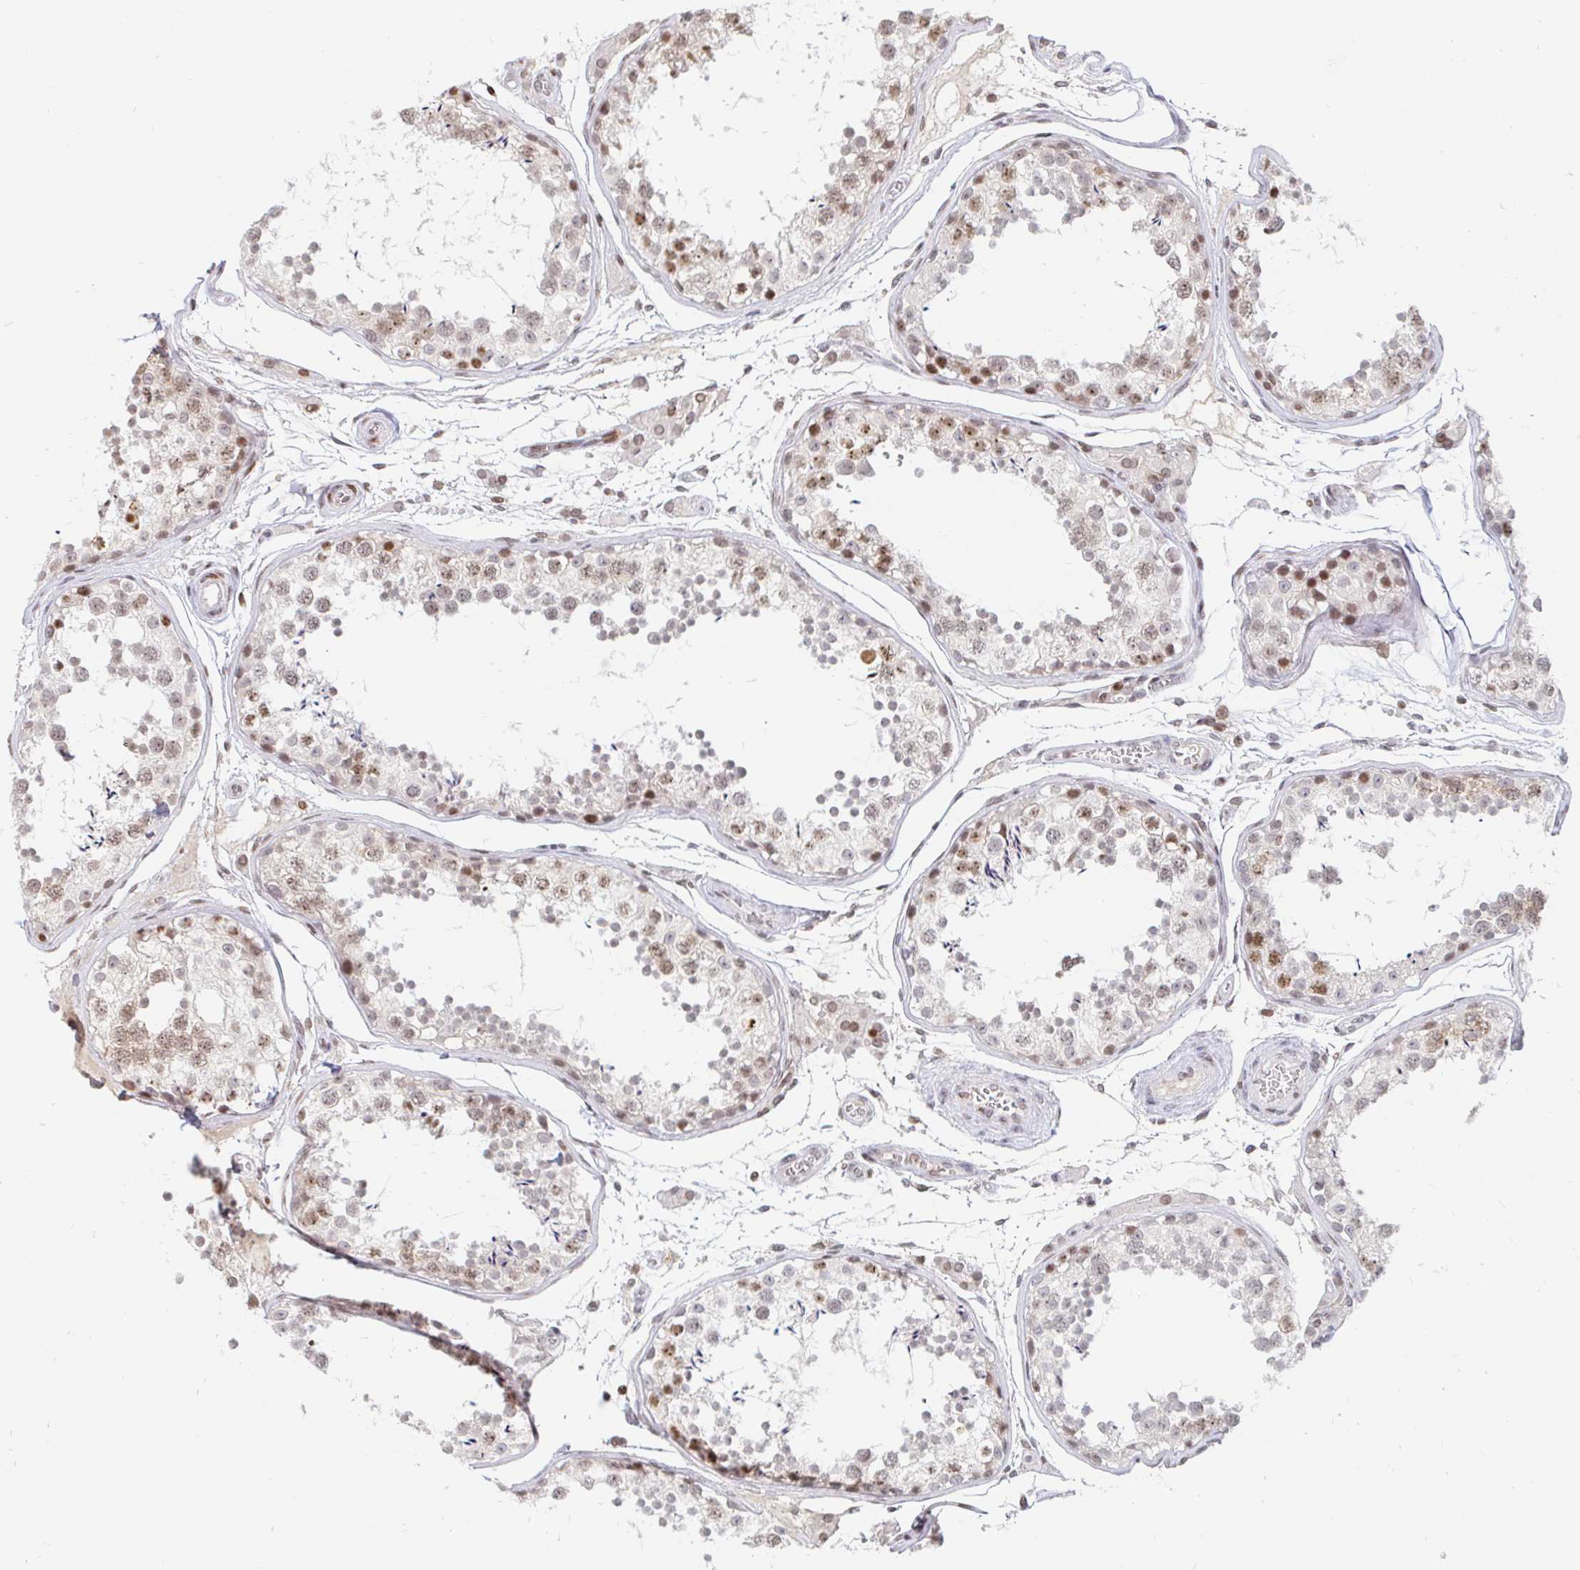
{"staining": {"intensity": "moderate", "quantity": "25%-75%", "location": "nuclear"}, "tissue": "testis", "cell_type": "Cells in seminiferous ducts", "image_type": "normal", "snomed": [{"axis": "morphology", "description": "Normal tissue, NOS"}, {"axis": "topography", "description": "Testis"}], "caption": "Cells in seminiferous ducts display medium levels of moderate nuclear positivity in about 25%-75% of cells in unremarkable human testis. Ihc stains the protein of interest in brown and the nuclei are stained blue.", "gene": "HOXC10", "patient": {"sex": "male", "age": 29}}